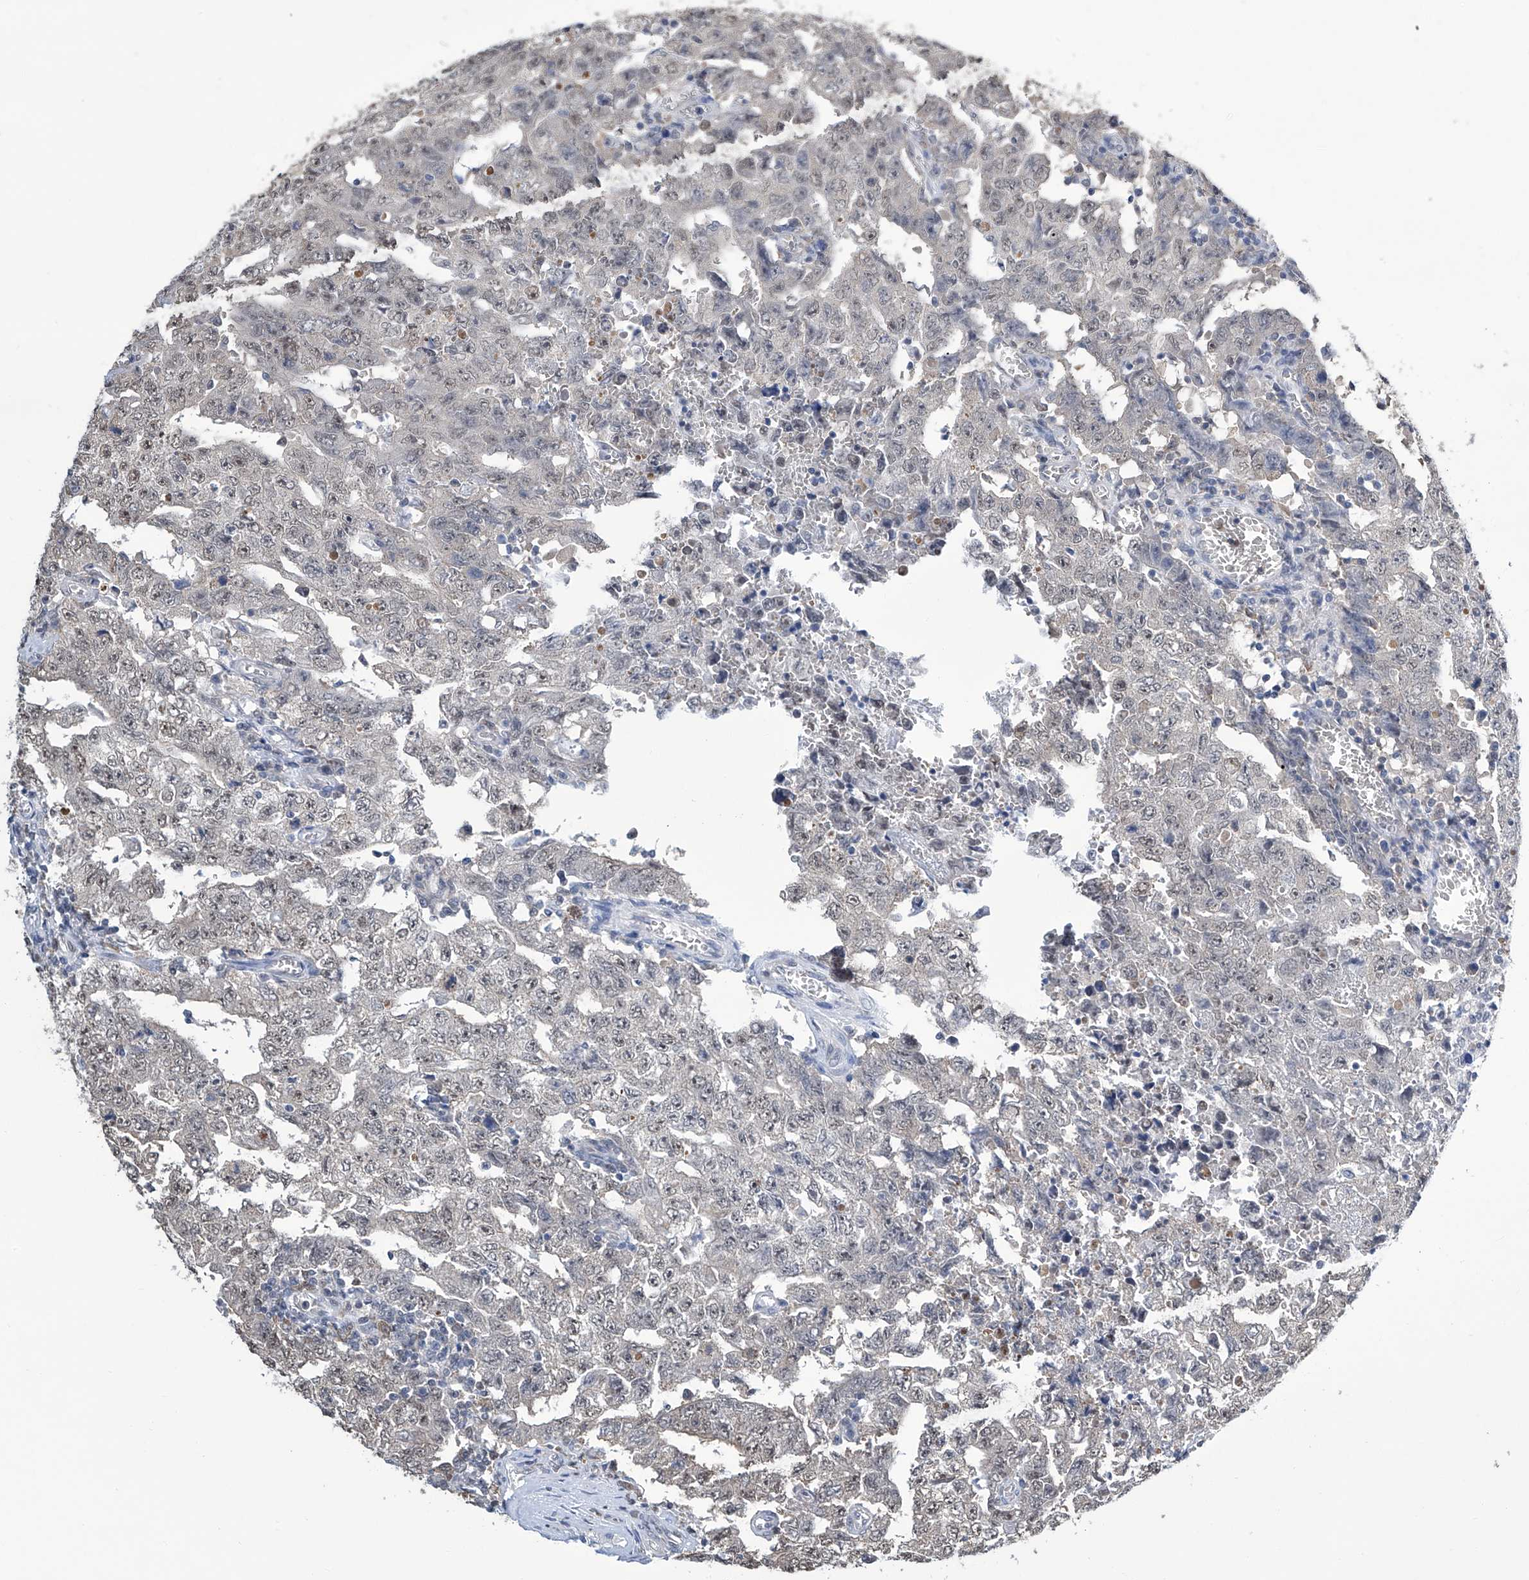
{"staining": {"intensity": "weak", "quantity": "<25%", "location": "nuclear"}, "tissue": "testis cancer", "cell_type": "Tumor cells", "image_type": "cancer", "snomed": [{"axis": "morphology", "description": "Carcinoma, Embryonal, NOS"}, {"axis": "topography", "description": "Testis"}], "caption": "The micrograph exhibits no staining of tumor cells in testis cancer (embryonal carcinoma). Nuclei are stained in blue.", "gene": "SREBF2", "patient": {"sex": "male", "age": 26}}